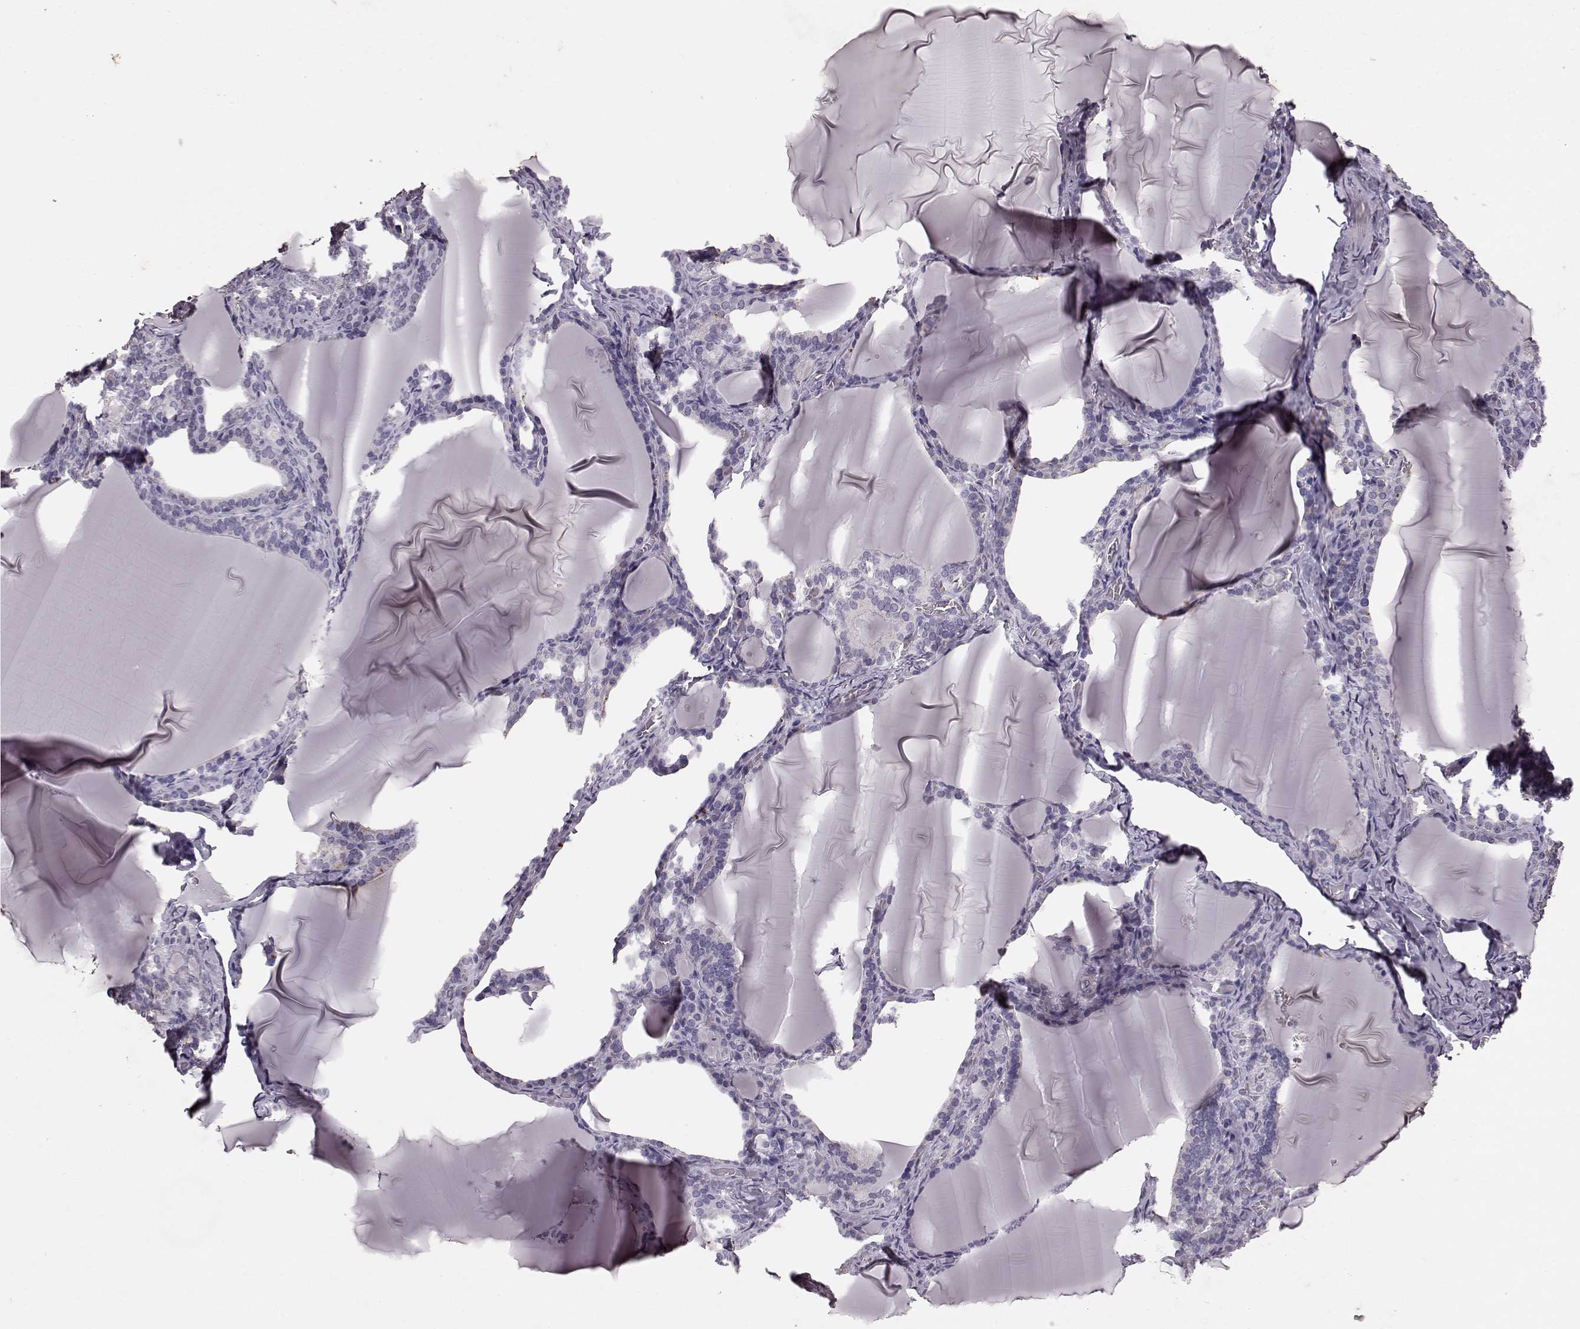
{"staining": {"intensity": "negative", "quantity": "none", "location": "none"}, "tissue": "thyroid gland", "cell_type": "Glandular cells", "image_type": "normal", "snomed": [{"axis": "morphology", "description": "Normal tissue, NOS"}, {"axis": "morphology", "description": "Hyperplasia, NOS"}, {"axis": "topography", "description": "Thyroid gland"}], "caption": "Image shows no protein expression in glandular cells of benign thyroid gland. (DAB (3,3'-diaminobenzidine) immunohistochemistry with hematoxylin counter stain).", "gene": "FRRS1L", "patient": {"sex": "female", "age": 27}}